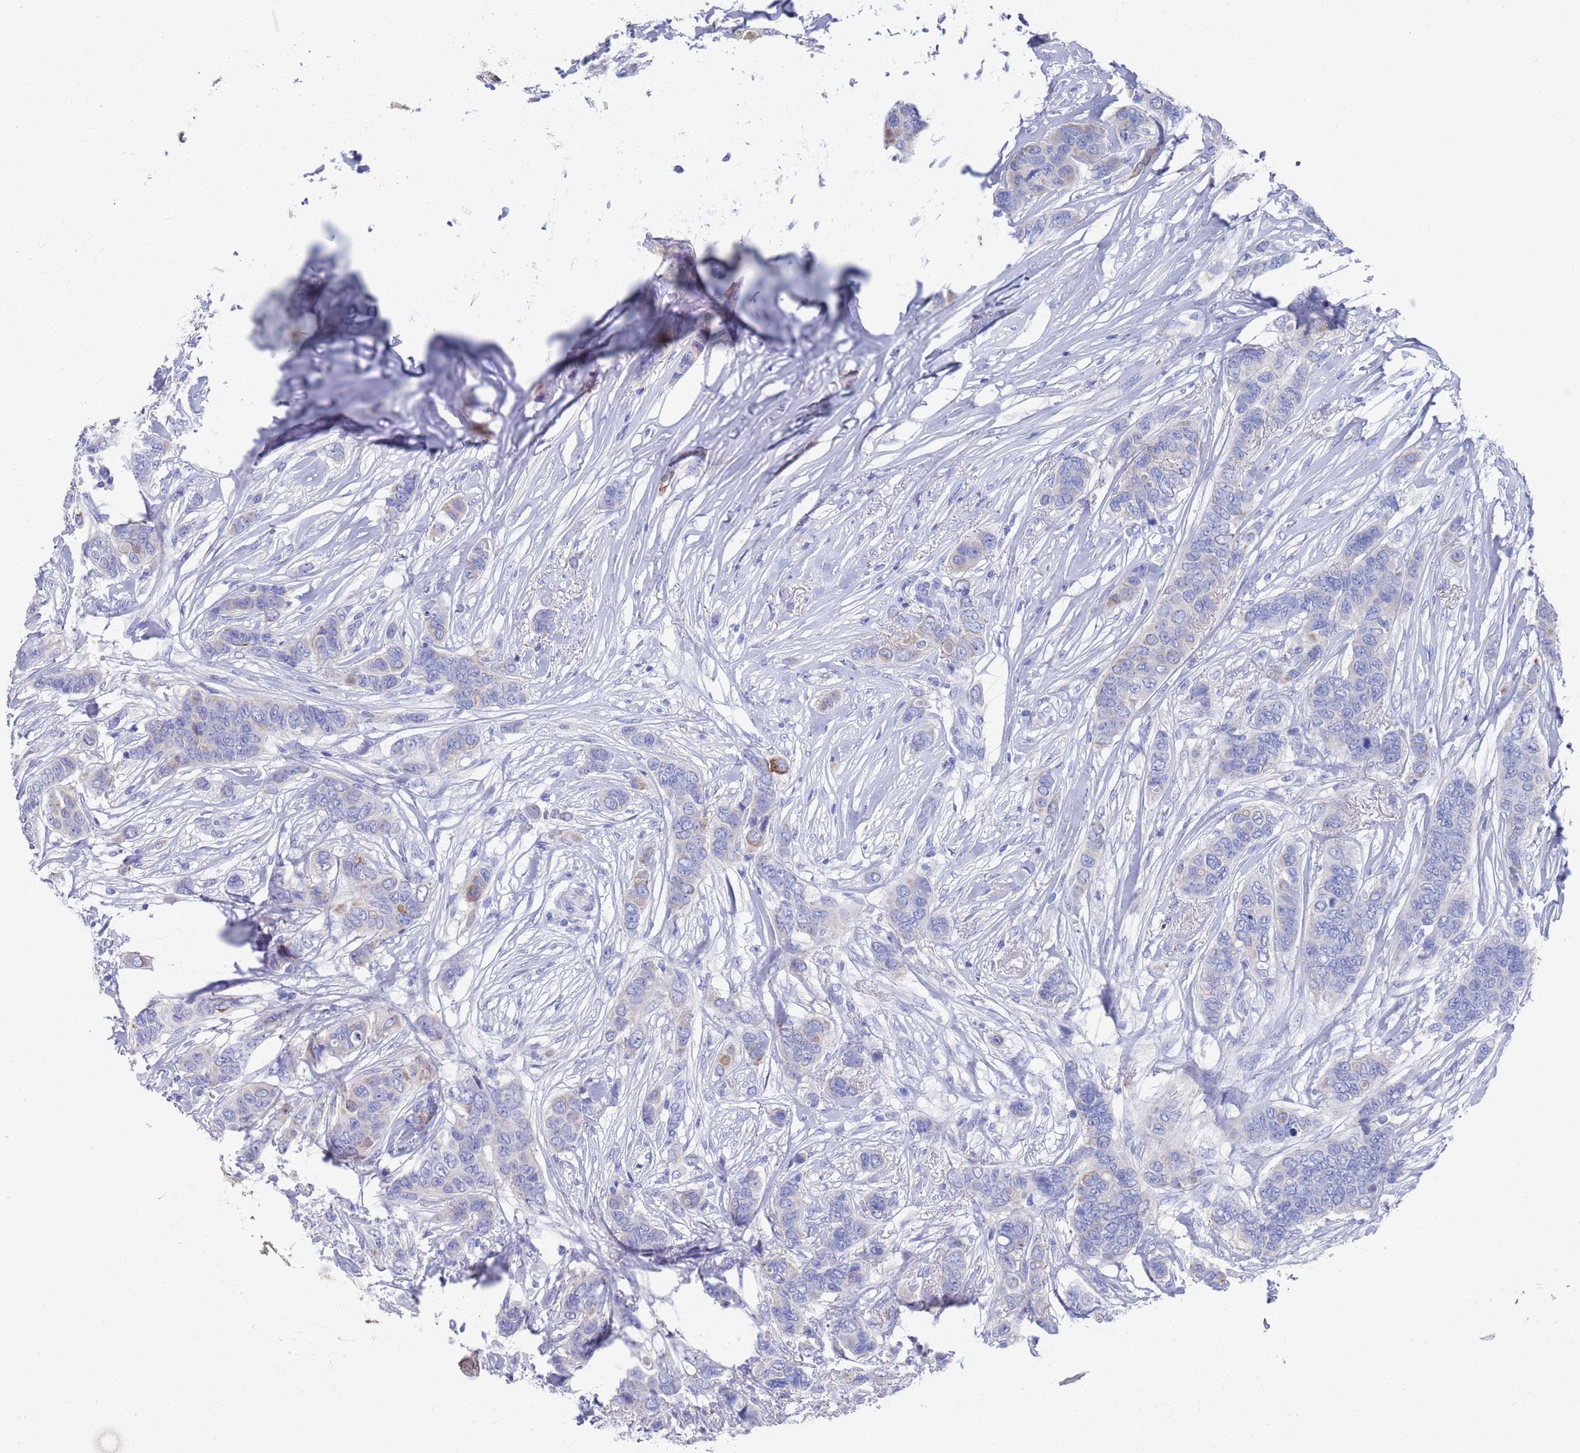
{"staining": {"intensity": "strong", "quantity": "<25%", "location": "cytoplasmic/membranous"}, "tissue": "breast cancer", "cell_type": "Tumor cells", "image_type": "cancer", "snomed": [{"axis": "morphology", "description": "Lobular carcinoma"}, {"axis": "topography", "description": "Breast"}], "caption": "An immunohistochemistry micrograph of neoplastic tissue is shown. Protein staining in brown labels strong cytoplasmic/membranous positivity in breast cancer (lobular carcinoma) within tumor cells.", "gene": "MTMR2", "patient": {"sex": "female", "age": 51}}